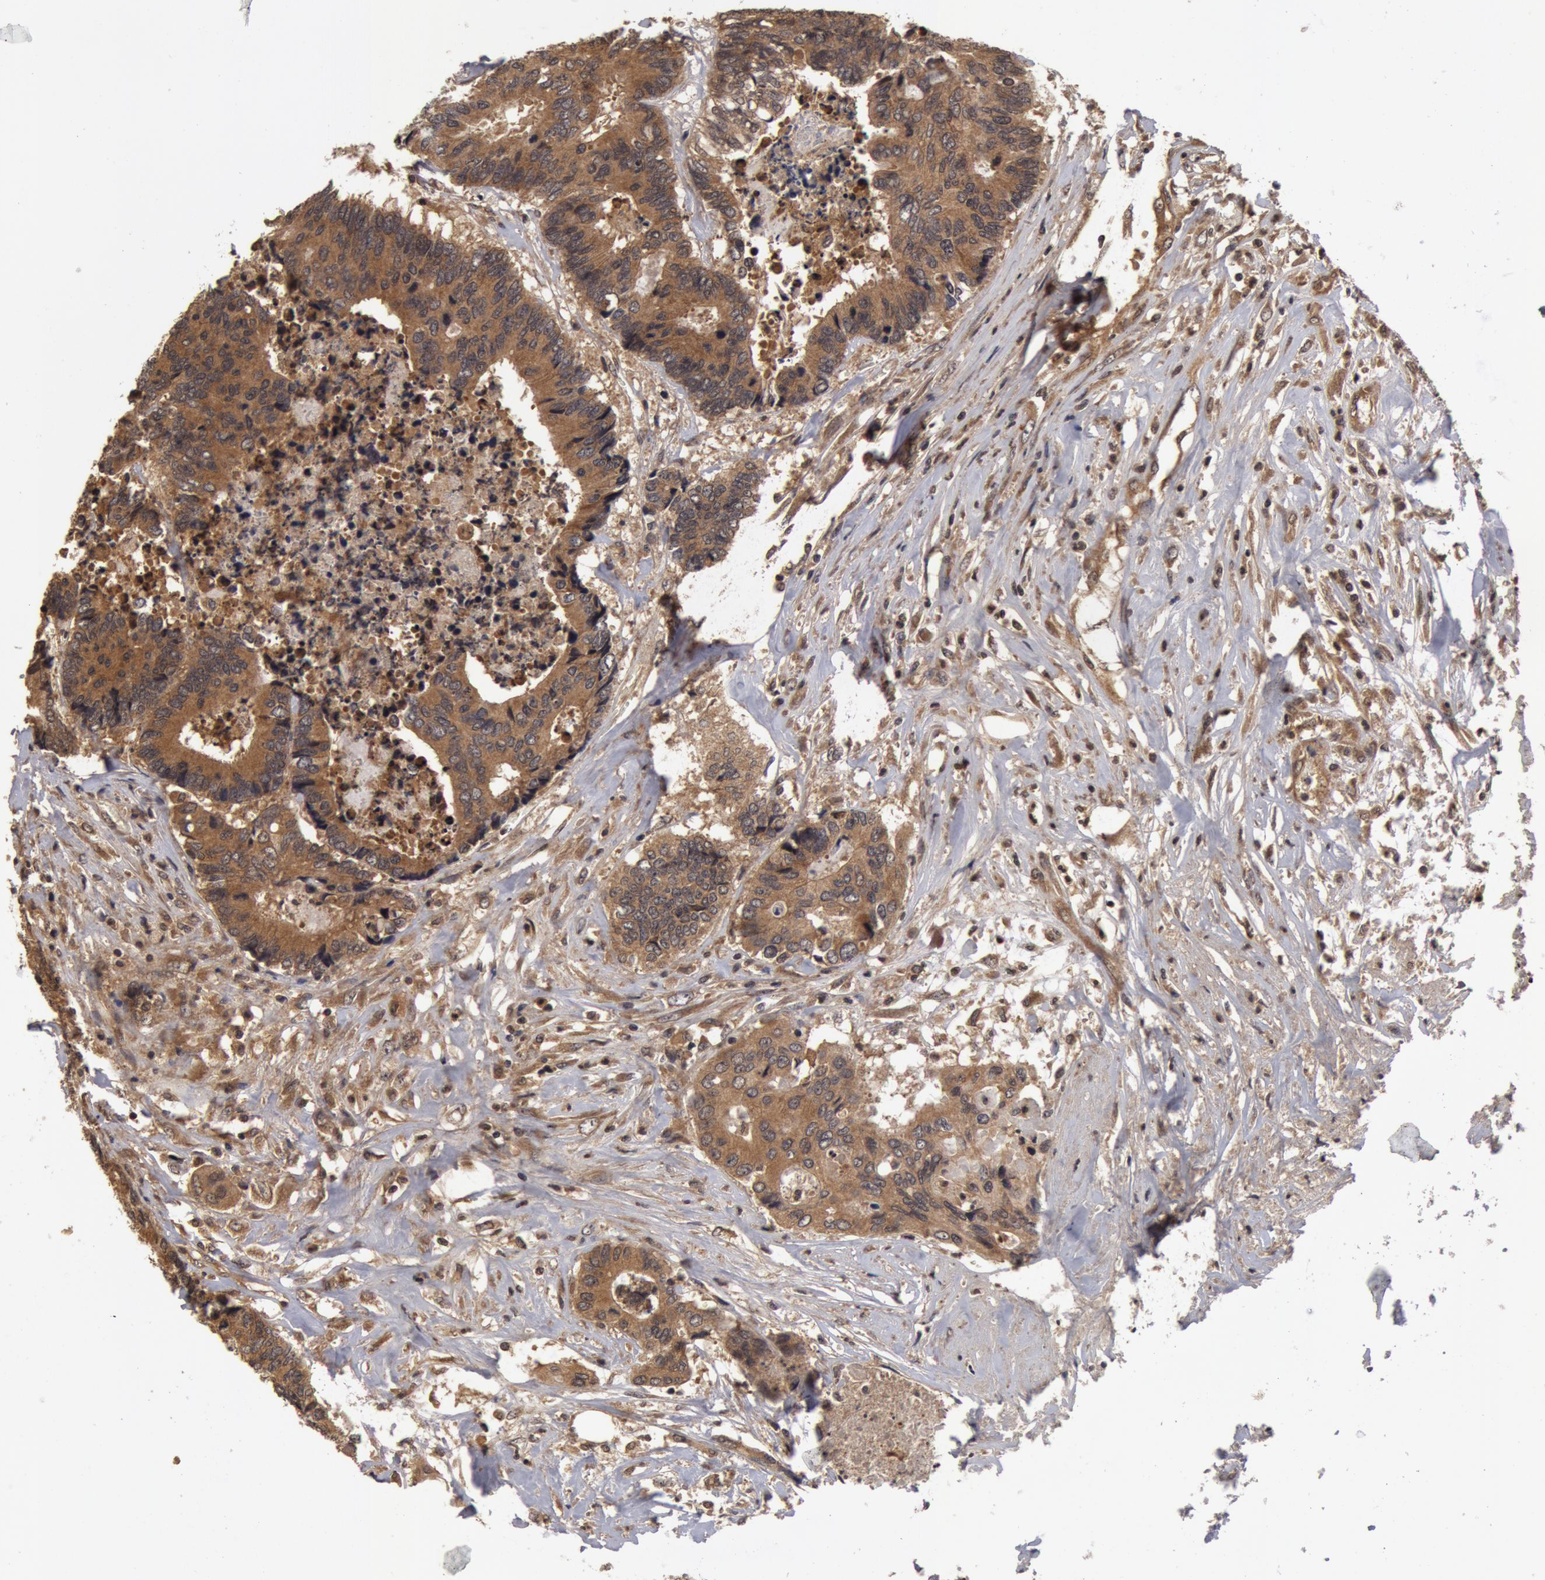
{"staining": {"intensity": "moderate", "quantity": ">75%", "location": "cytoplasmic/membranous"}, "tissue": "colorectal cancer", "cell_type": "Tumor cells", "image_type": "cancer", "snomed": [{"axis": "morphology", "description": "Adenocarcinoma, NOS"}, {"axis": "topography", "description": "Rectum"}], "caption": "IHC (DAB (3,3'-diaminobenzidine)) staining of colorectal adenocarcinoma exhibits moderate cytoplasmic/membranous protein positivity in about >75% of tumor cells.", "gene": "BCHE", "patient": {"sex": "male", "age": 55}}